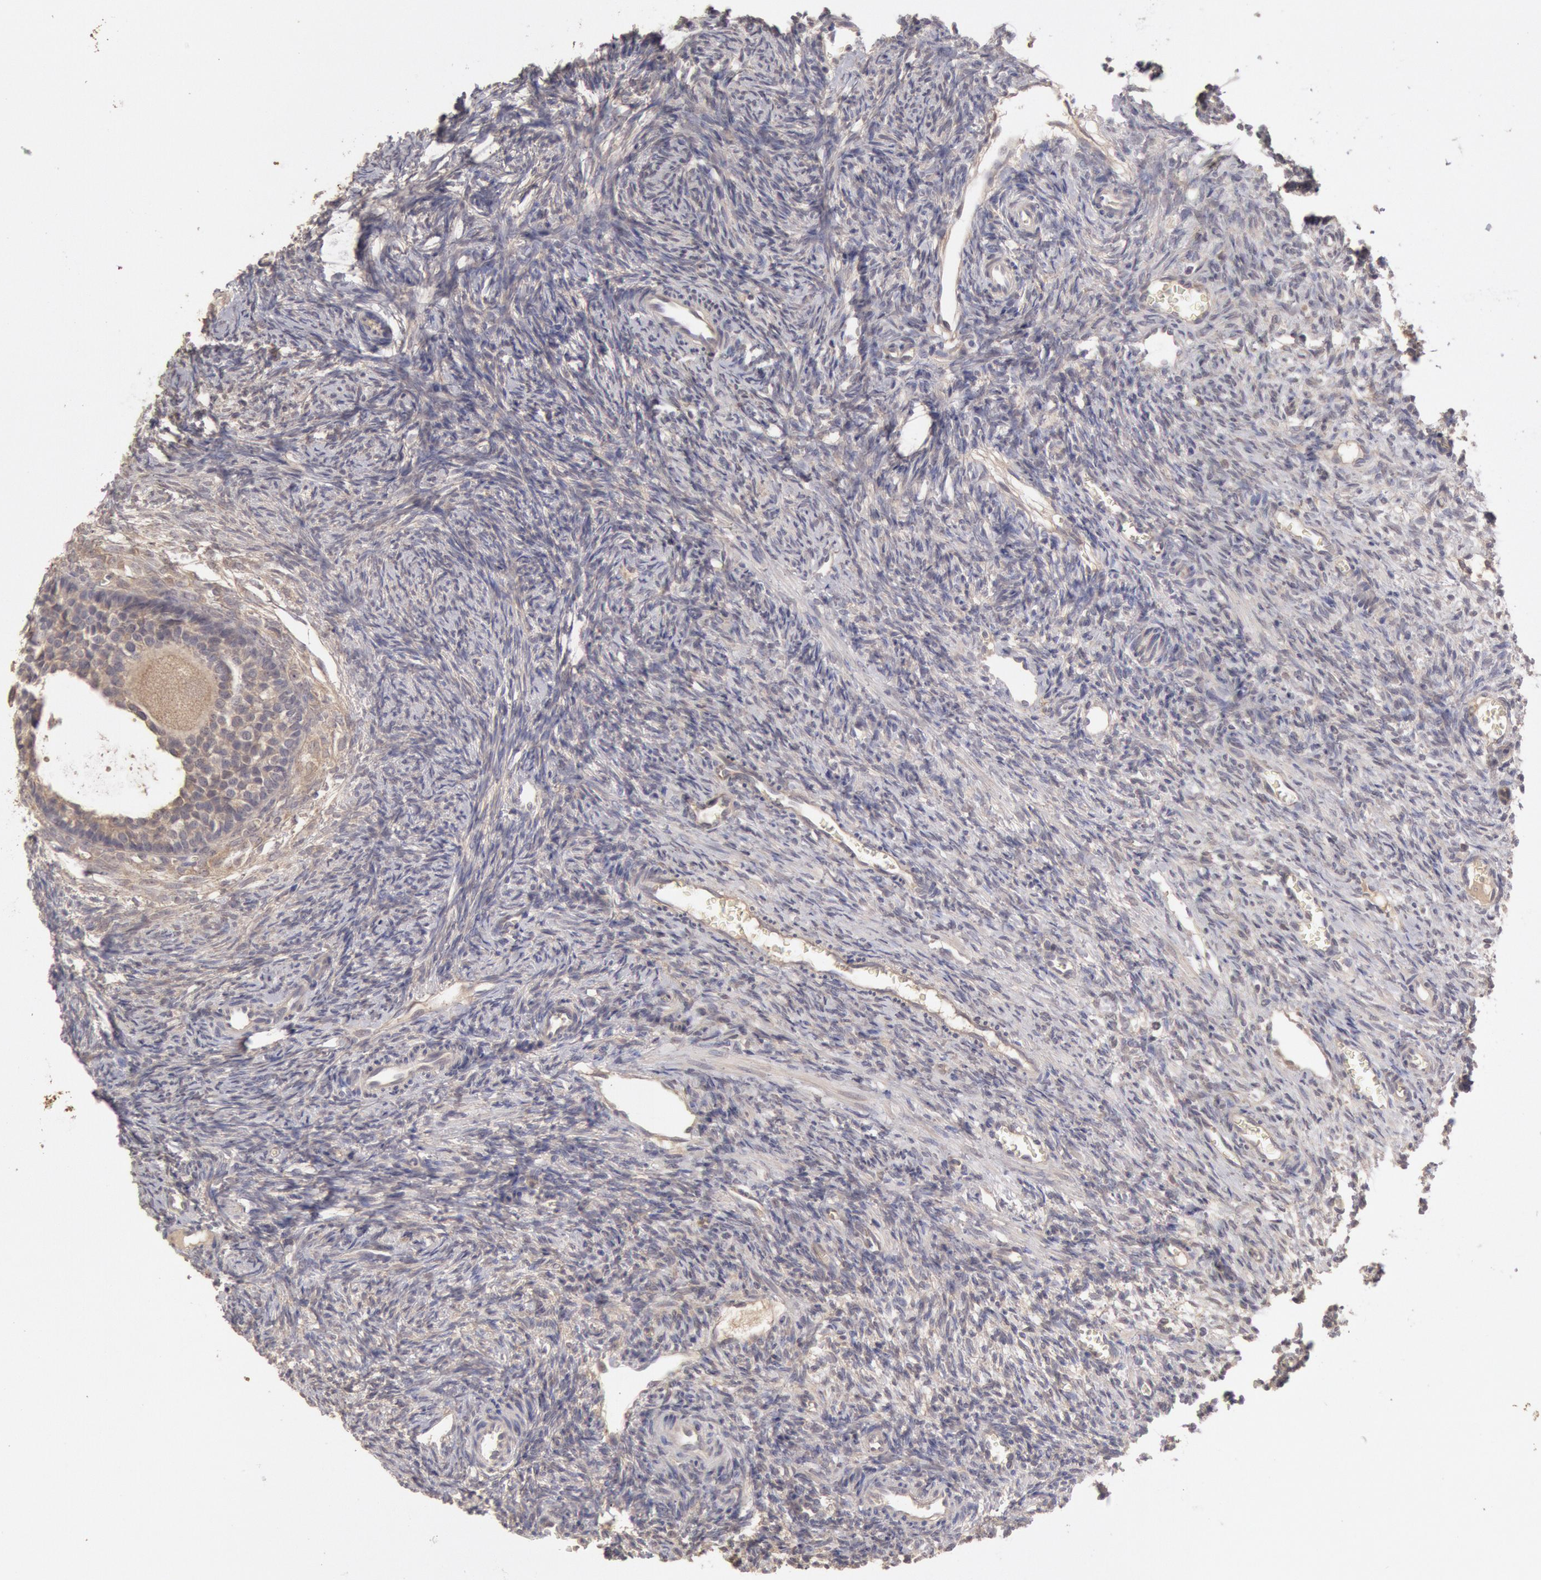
{"staining": {"intensity": "negative", "quantity": "none", "location": "none"}, "tissue": "ovary", "cell_type": "Follicle cells", "image_type": "normal", "snomed": [{"axis": "morphology", "description": "Normal tissue, NOS"}, {"axis": "topography", "description": "Ovary"}], "caption": "High magnification brightfield microscopy of unremarkable ovary stained with DAB (brown) and counterstained with hematoxylin (blue): follicle cells show no significant positivity.", "gene": "ZFP36L1", "patient": {"sex": "female", "age": 27}}